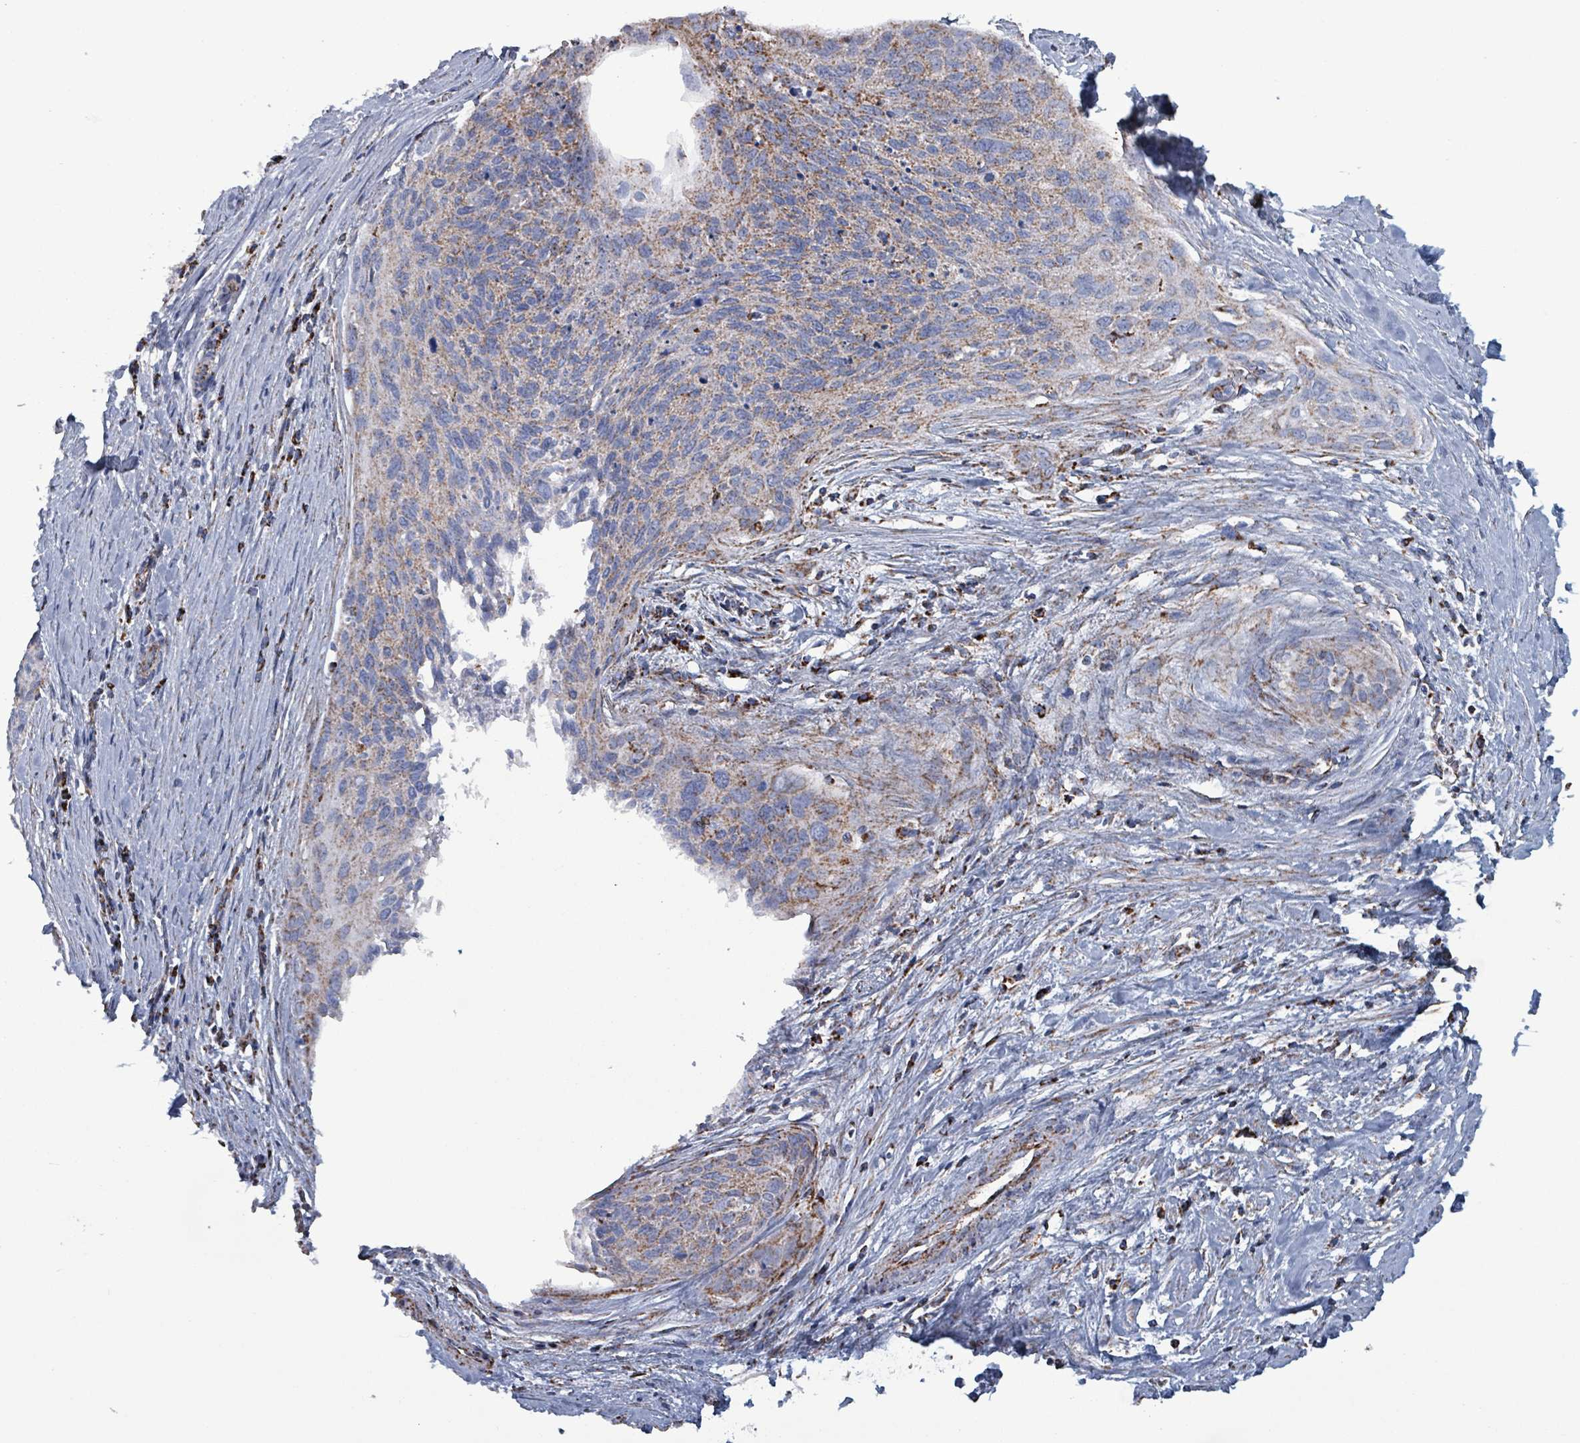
{"staining": {"intensity": "moderate", "quantity": "25%-75%", "location": "cytoplasmic/membranous"}, "tissue": "cervical cancer", "cell_type": "Tumor cells", "image_type": "cancer", "snomed": [{"axis": "morphology", "description": "Squamous cell carcinoma, NOS"}, {"axis": "topography", "description": "Cervix"}], "caption": "There is medium levels of moderate cytoplasmic/membranous staining in tumor cells of cervical cancer (squamous cell carcinoma), as demonstrated by immunohistochemical staining (brown color).", "gene": "IDH3B", "patient": {"sex": "female", "age": 55}}